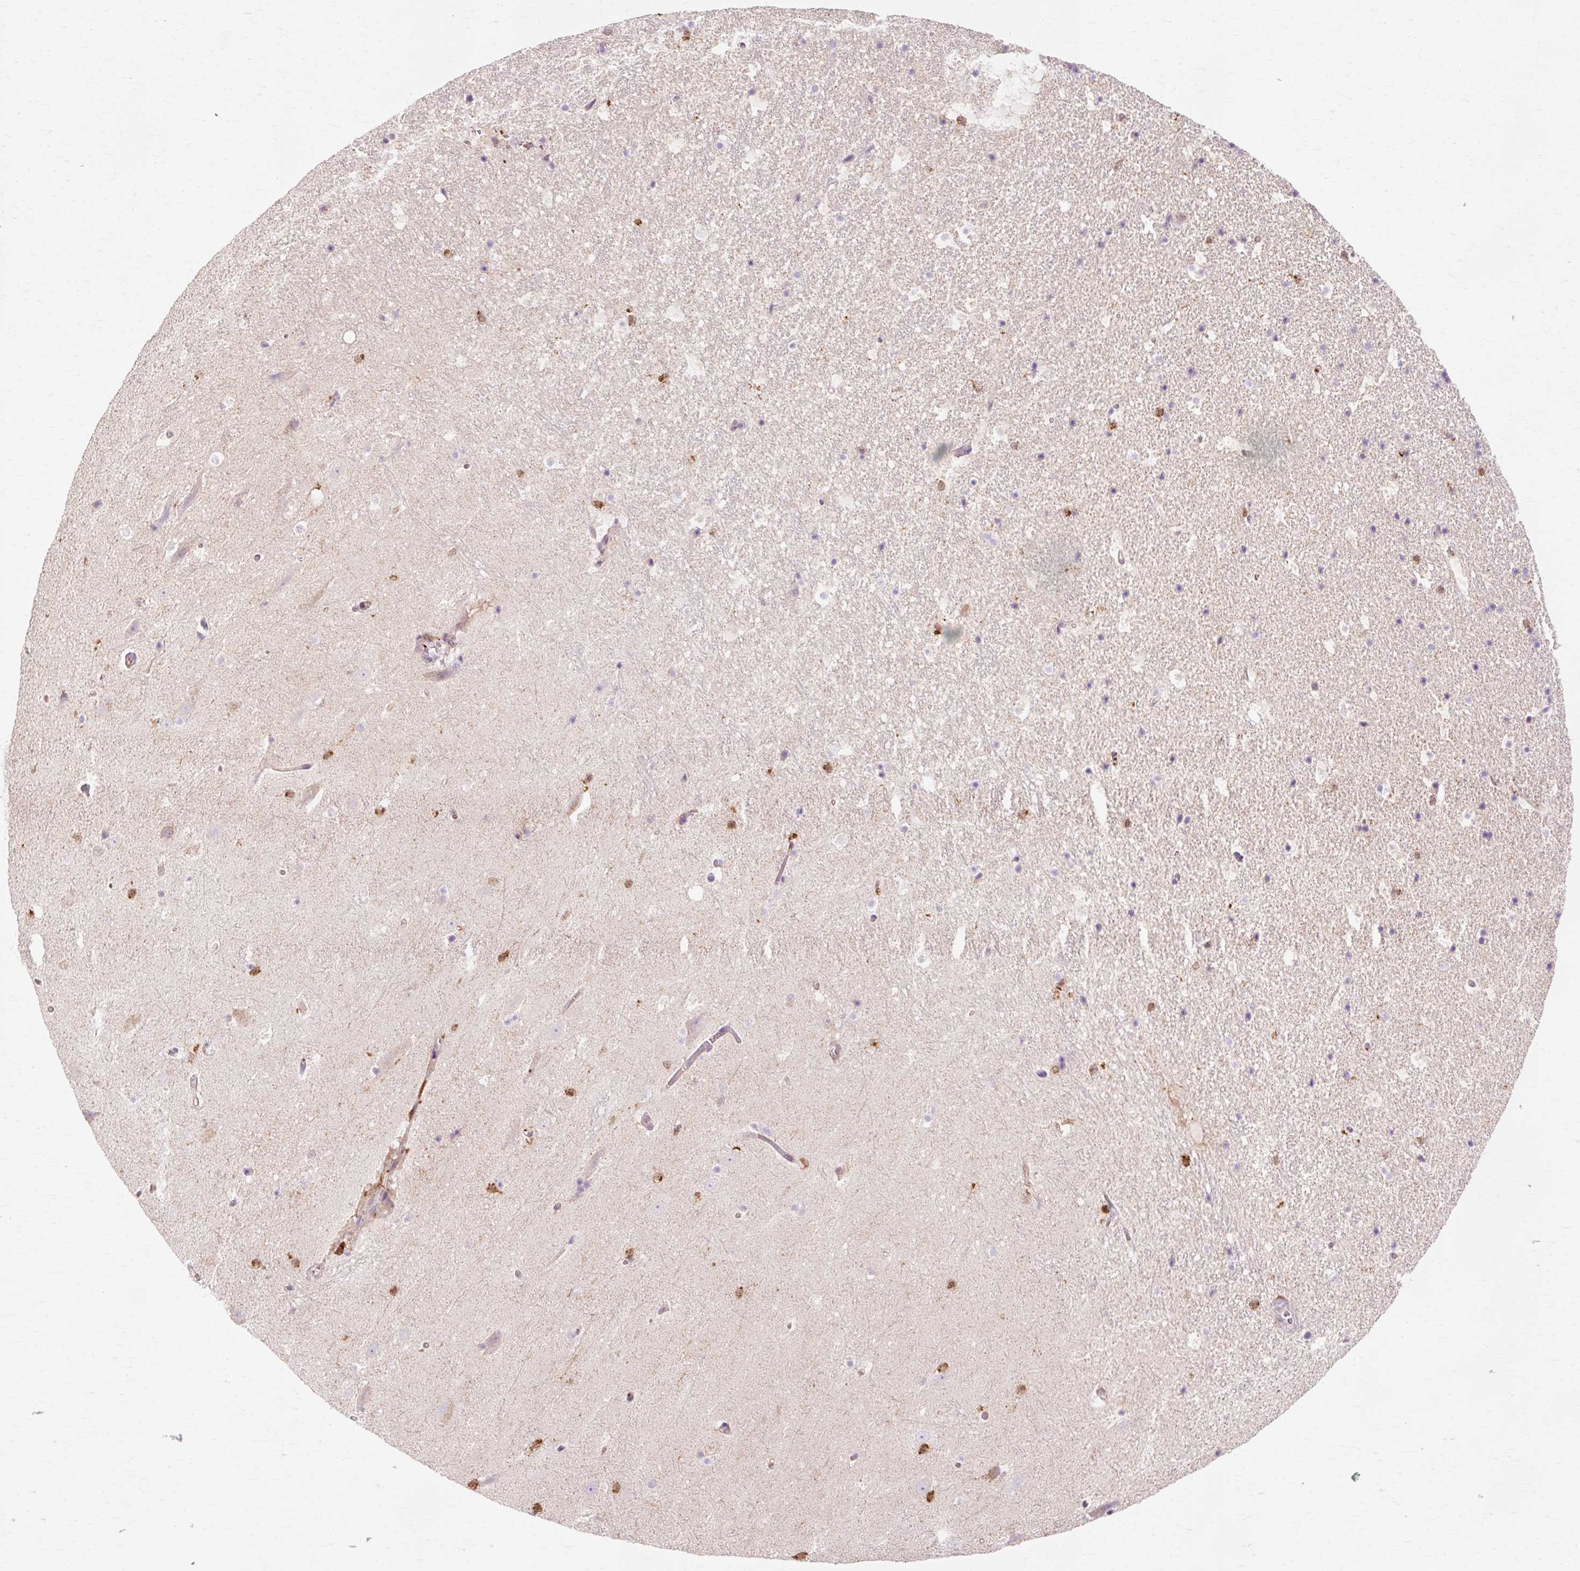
{"staining": {"intensity": "strong", "quantity": "<25%", "location": "cytoplasmic/membranous"}, "tissue": "hippocampus", "cell_type": "Glial cells", "image_type": "normal", "snomed": [{"axis": "morphology", "description": "Normal tissue, NOS"}, {"axis": "topography", "description": "Hippocampus"}], "caption": "A photomicrograph showing strong cytoplasmic/membranous staining in approximately <25% of glial cells in normal hippocampus, as visualized by brown immunohistochemical staining.", "gene": "GPX1", "patient": {"sex": "male", "age": 37}}